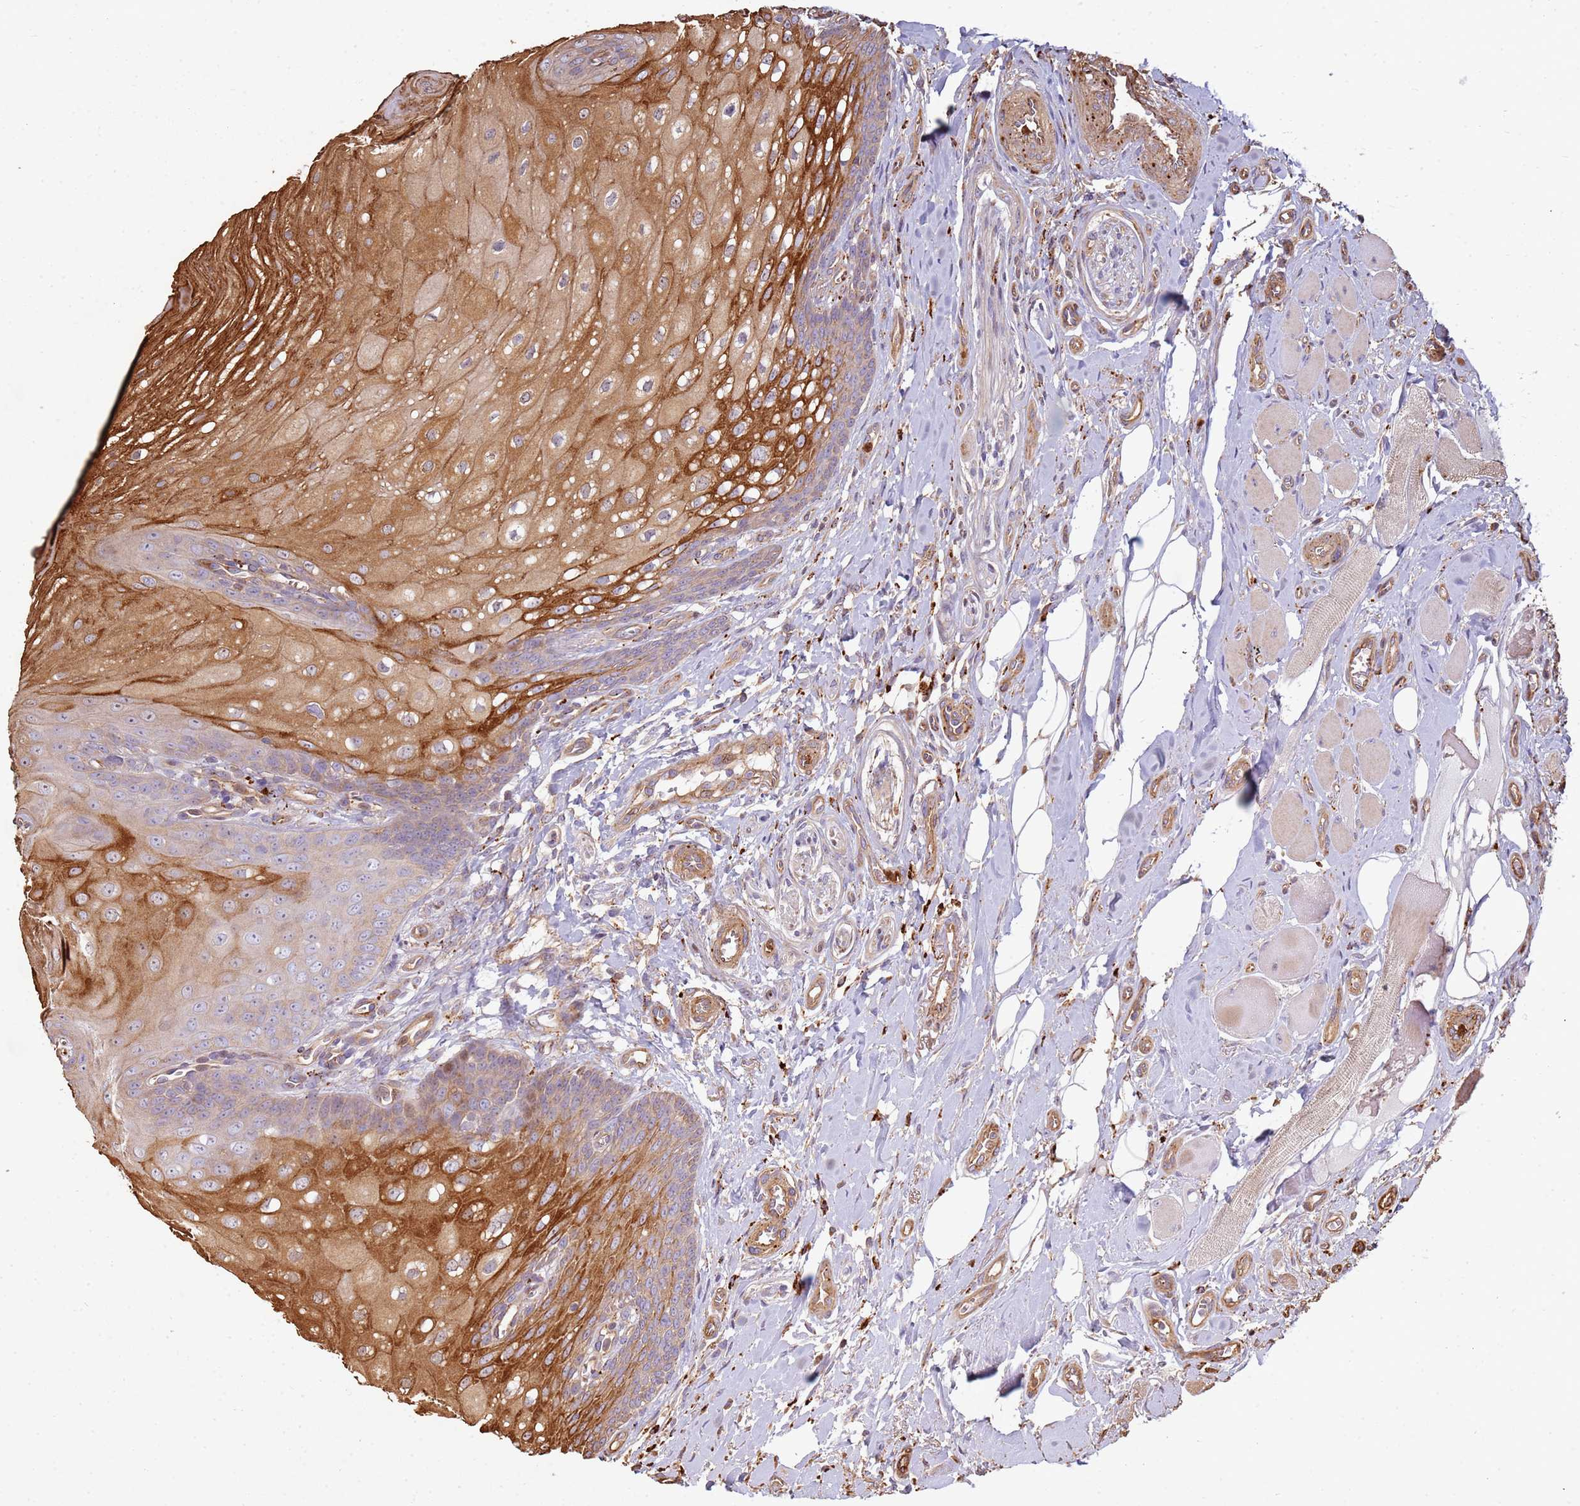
{"staining": {"intensity": "strong", "quantity": "<25%", "location": "cytoplasmic/membranous"}, "tissue": "oral mucosa", "cell_type": "Squamous epithelial cells", "image_type": "normal", "snomed": [{"axis": "morphology", "description": "Normal tissue, NOS"}, {"axis": "morphology", "description": "Squamous cell carcinoma, NOS"}, {"axis": "topography", "description": "Oral tissue"}, {"axis": "topography", "description": "Tounge, NOS"}, {"axis": "topography", "description": "Head-Neck"}], "caption": "This image exhibits IHC staining of benign human oral mucosa, with medium strong cytoplasmic/membranous positivity in about <25% of squamous epithelial cells.", "gene": "NDUFAF4", "patient": {"sex": "male", "age": 79}}